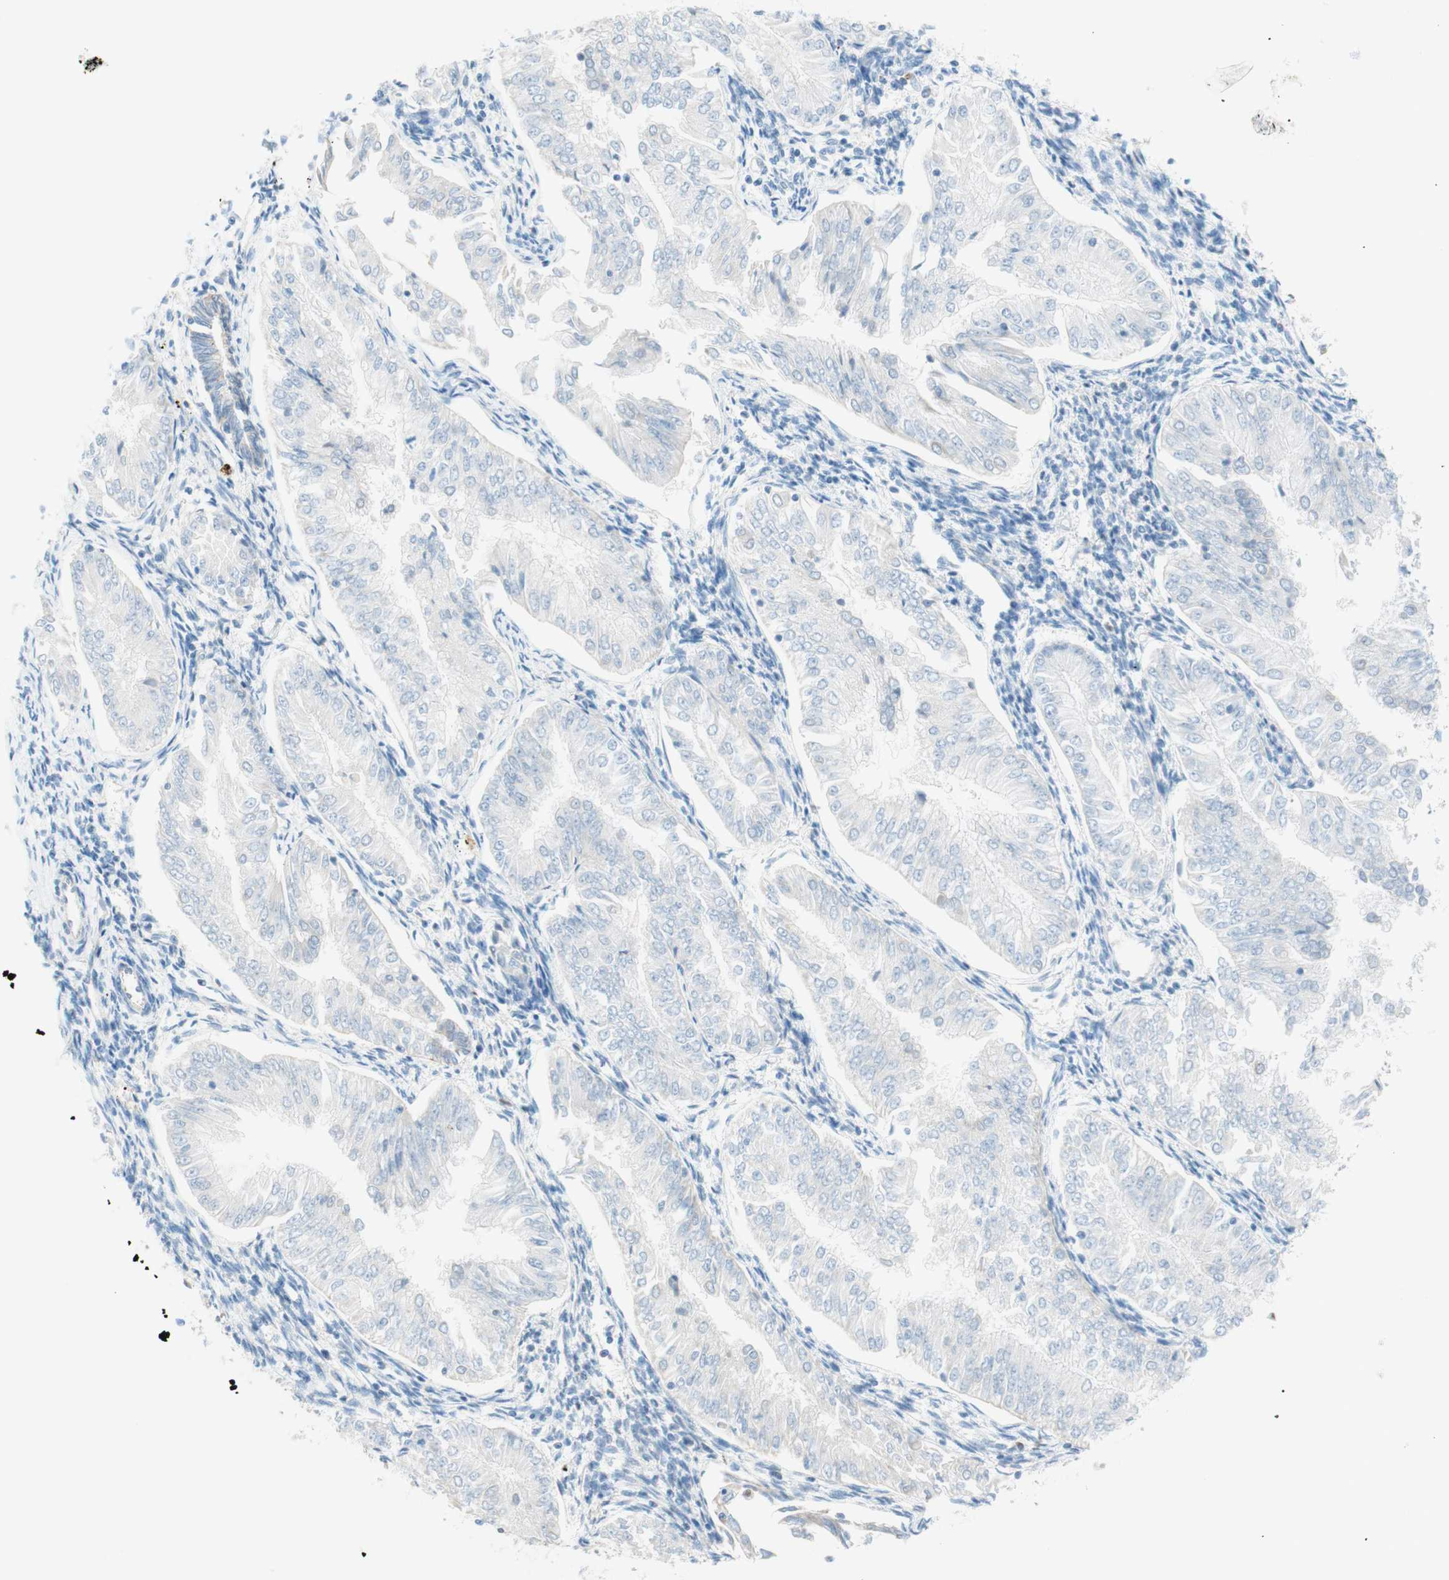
{"staining": {"intensity": "negative", "quantity": "none", "location": "none"}, "tissue": "endometrial cancer", "cell_type": "Tumor cells", "image_type": "cancer", "snomed": [{"axis": "morphology", "description": "Adenocarcinoma, NOS"}, {"axis": "topography", "description": "Endometrium"}], "caption": "Adenocarcinoma (endometrial) was stained to show a protein in brown. There is no significant staining in tumor cells.", "gene": "JPH1", "patient": {"sex": "female", "age": 53}}